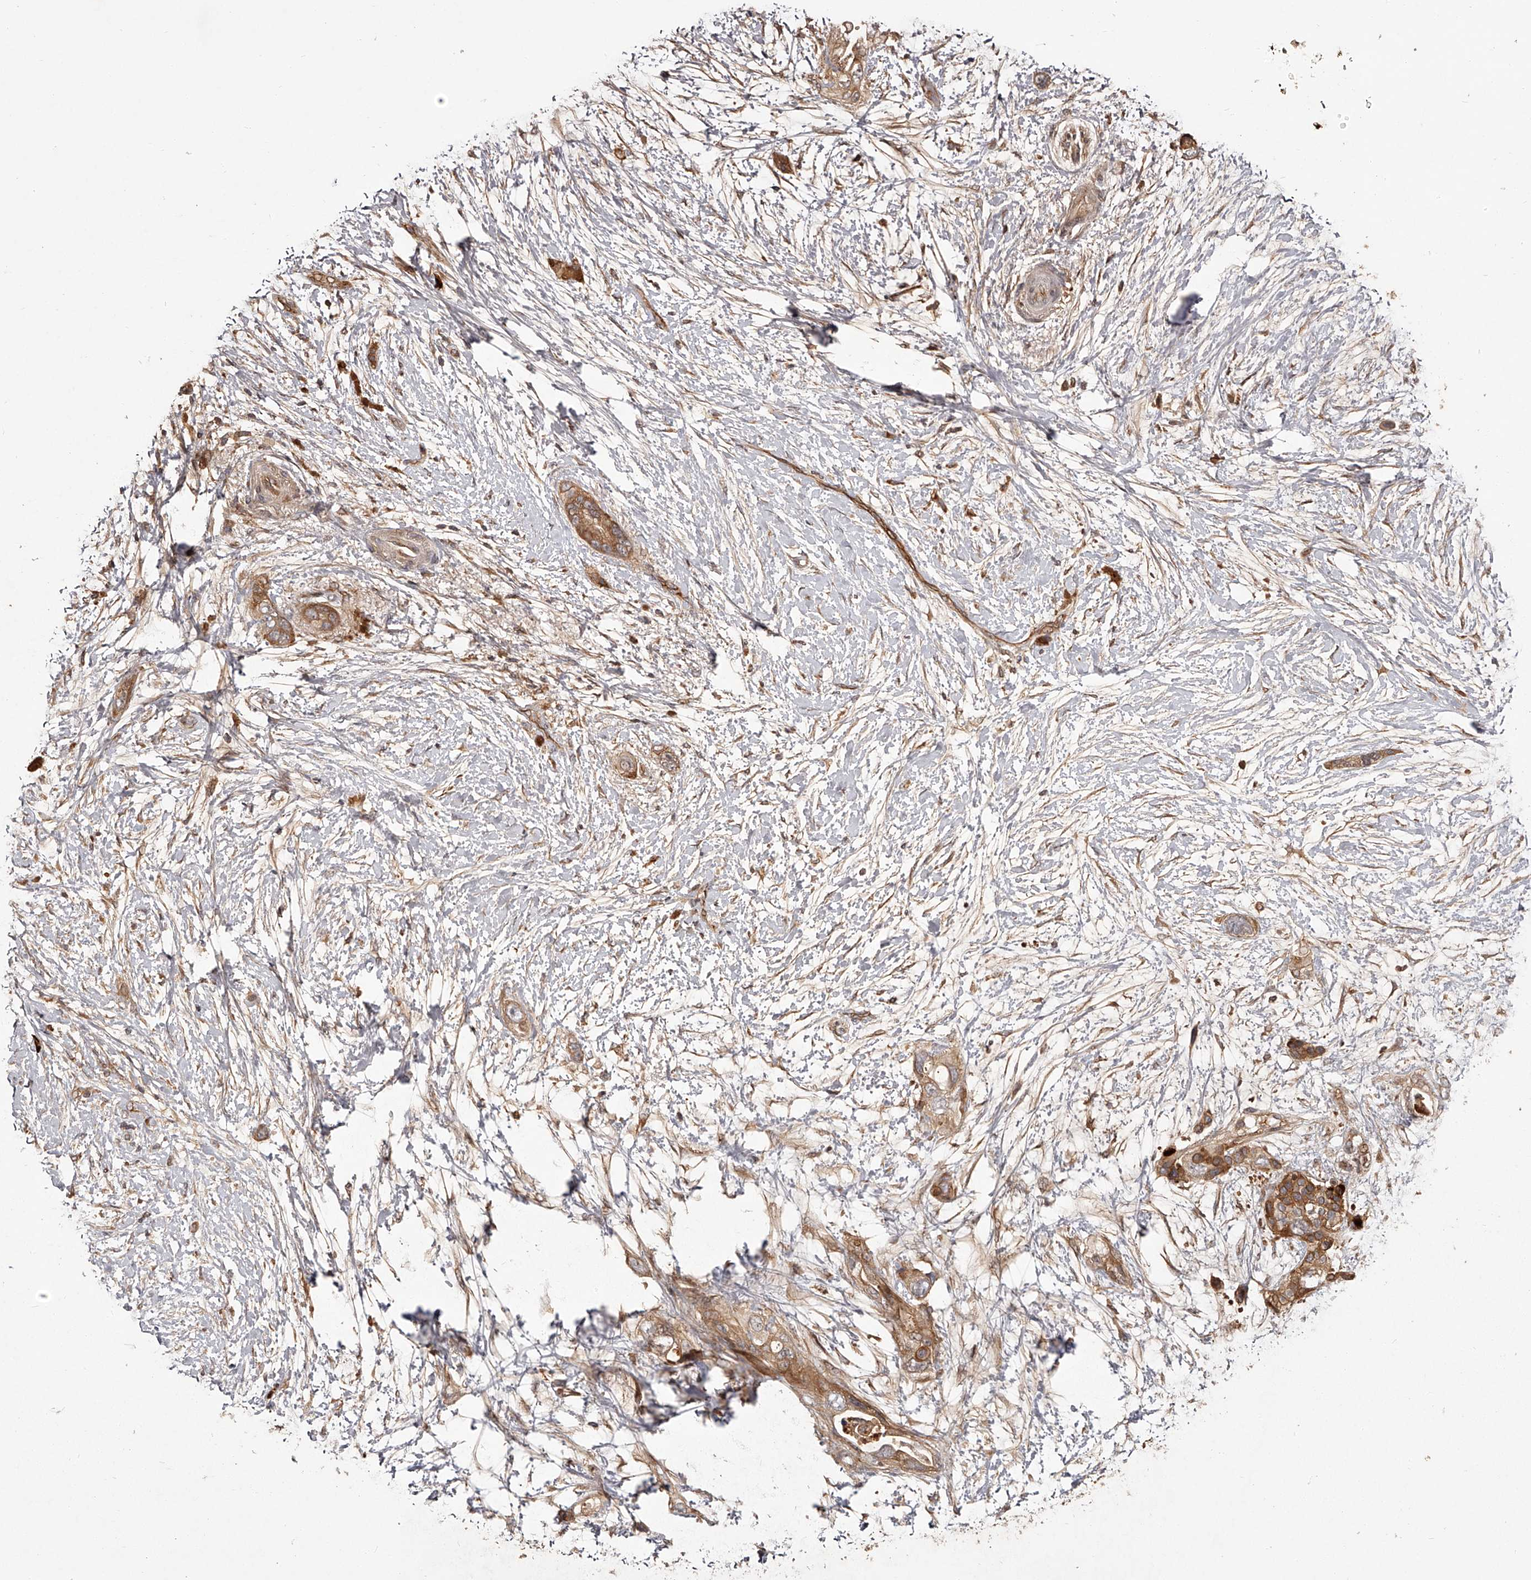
{"staining": {"intensity": "moderate", "quantity": ">75%", "location": "cytoplasmic/membranous"}, "tissue": "pancreatic cancer", "cell_type": "Tumor cells", "image_type": "cancer", "snomed": [{"axis": "morphology", "description": "Adenocarcinoma, NOS"}, {"axis": "topography", "description": "Pancreas"}], "caption": "Protein expression analysis of pancreatic cancer reveals moderate cytoplasmic/membranous staining in approximately >75% of tumor cells.", "gene": "CRYZL1", "patient": {"sex": "male", "age": 53}}